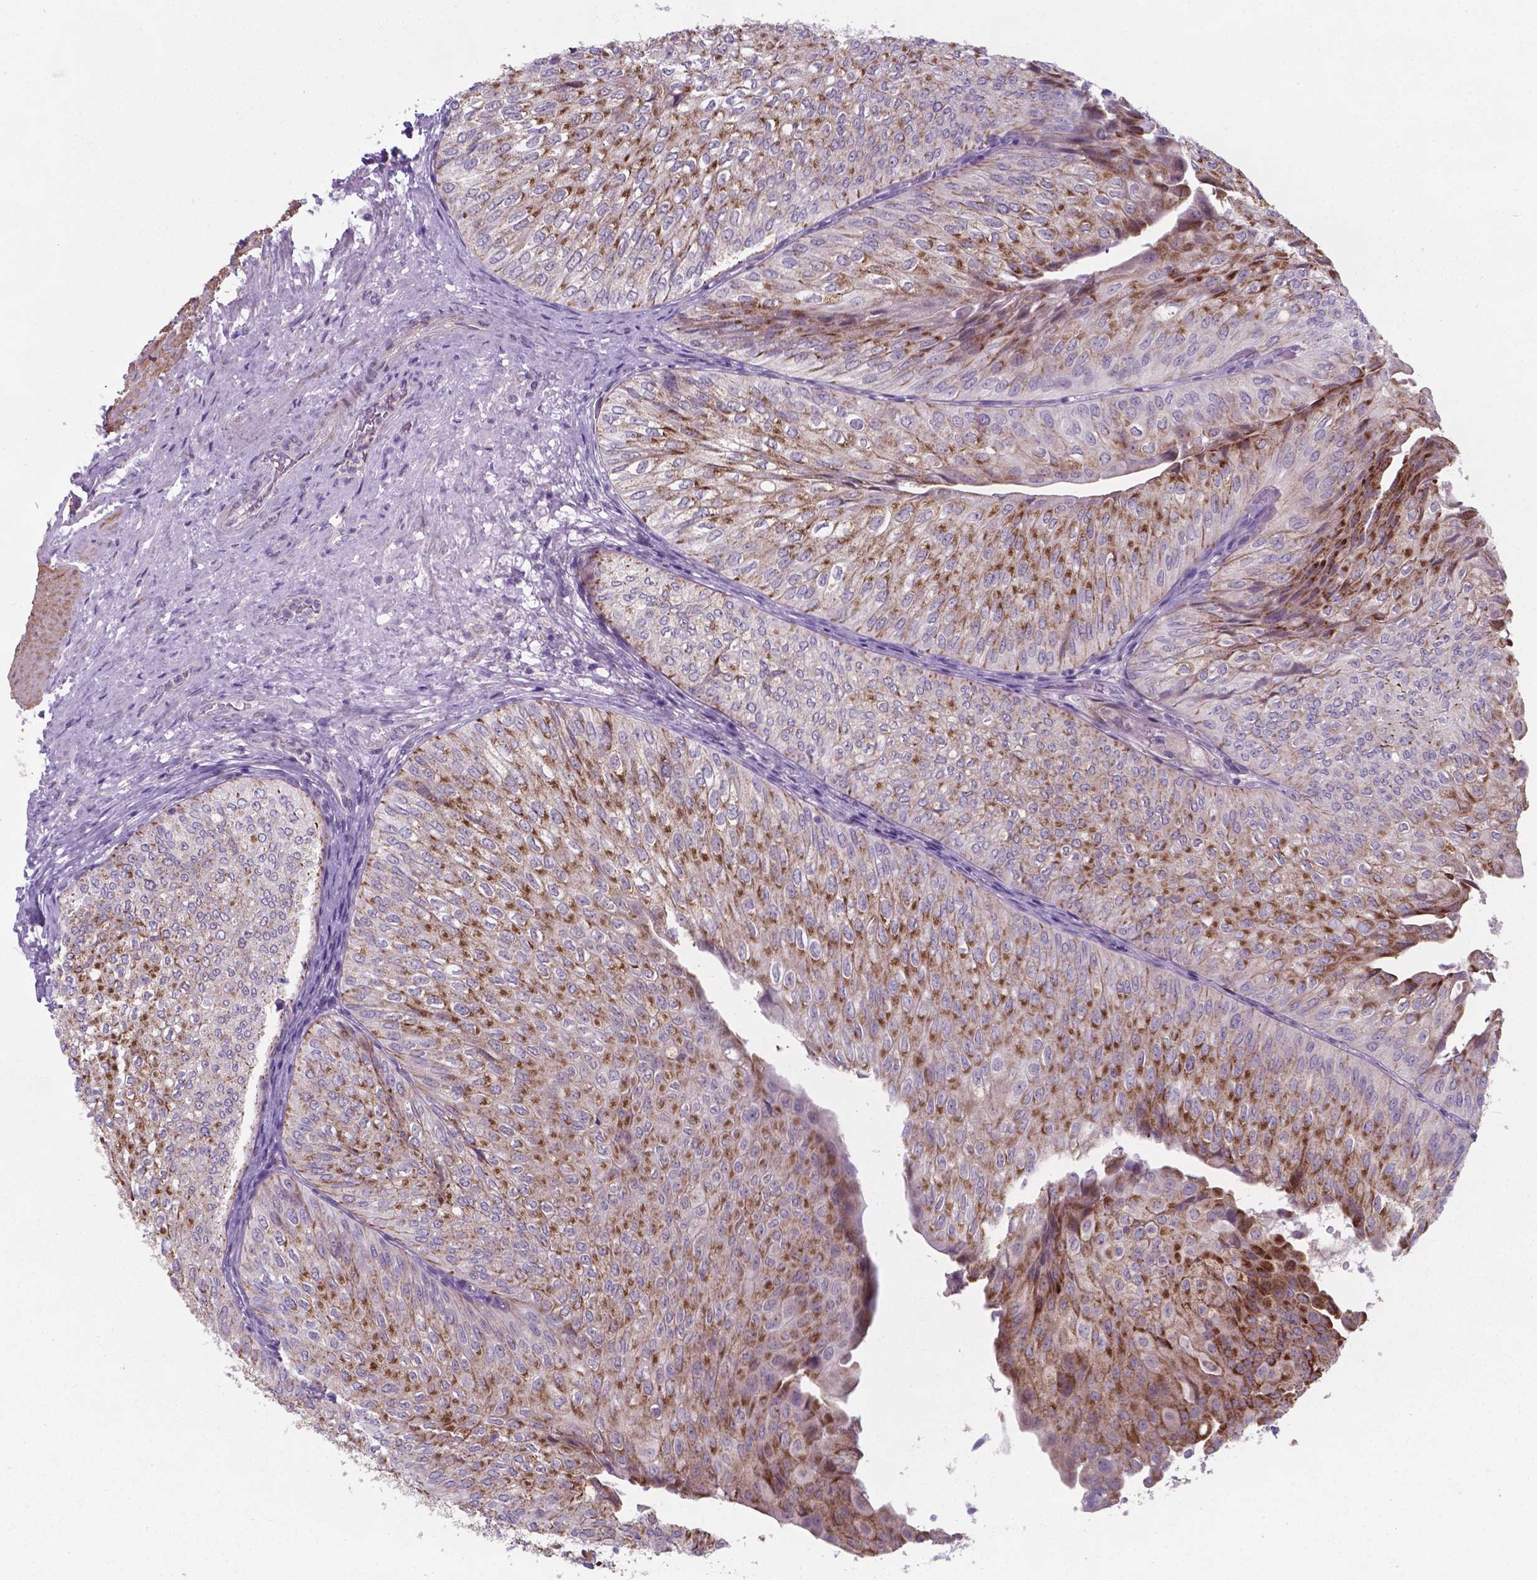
{"staining": {"intensity": "moderate", "quantity": "25%-75%", "location": "cytoplasmic/membranous"}, "tissue": "urothelial cancer", "cell_type": "Tumor cells", "image_type": "cancer", "snomed": [{"axis": "morphology", "description": "Urothelial carcinoma, NOS"}, {"axis": "topography", "description": "Urinary bladder"}], "caption": "Immunohistochemistry (IHC) staining of urothelial cancer, which demonstrates medium levels of moderate cytoplasmic/membranous staining in approximately 25%-75% of tumor cells indicating moderate cytoplasmic/membranous protein staining. The staining was performed using DAB (brown) for protein detection and nuclei were counterstained in hematoxylin (blue).", "gene": "AP5B1", "patient": {"sex": "male", "age": 62}}